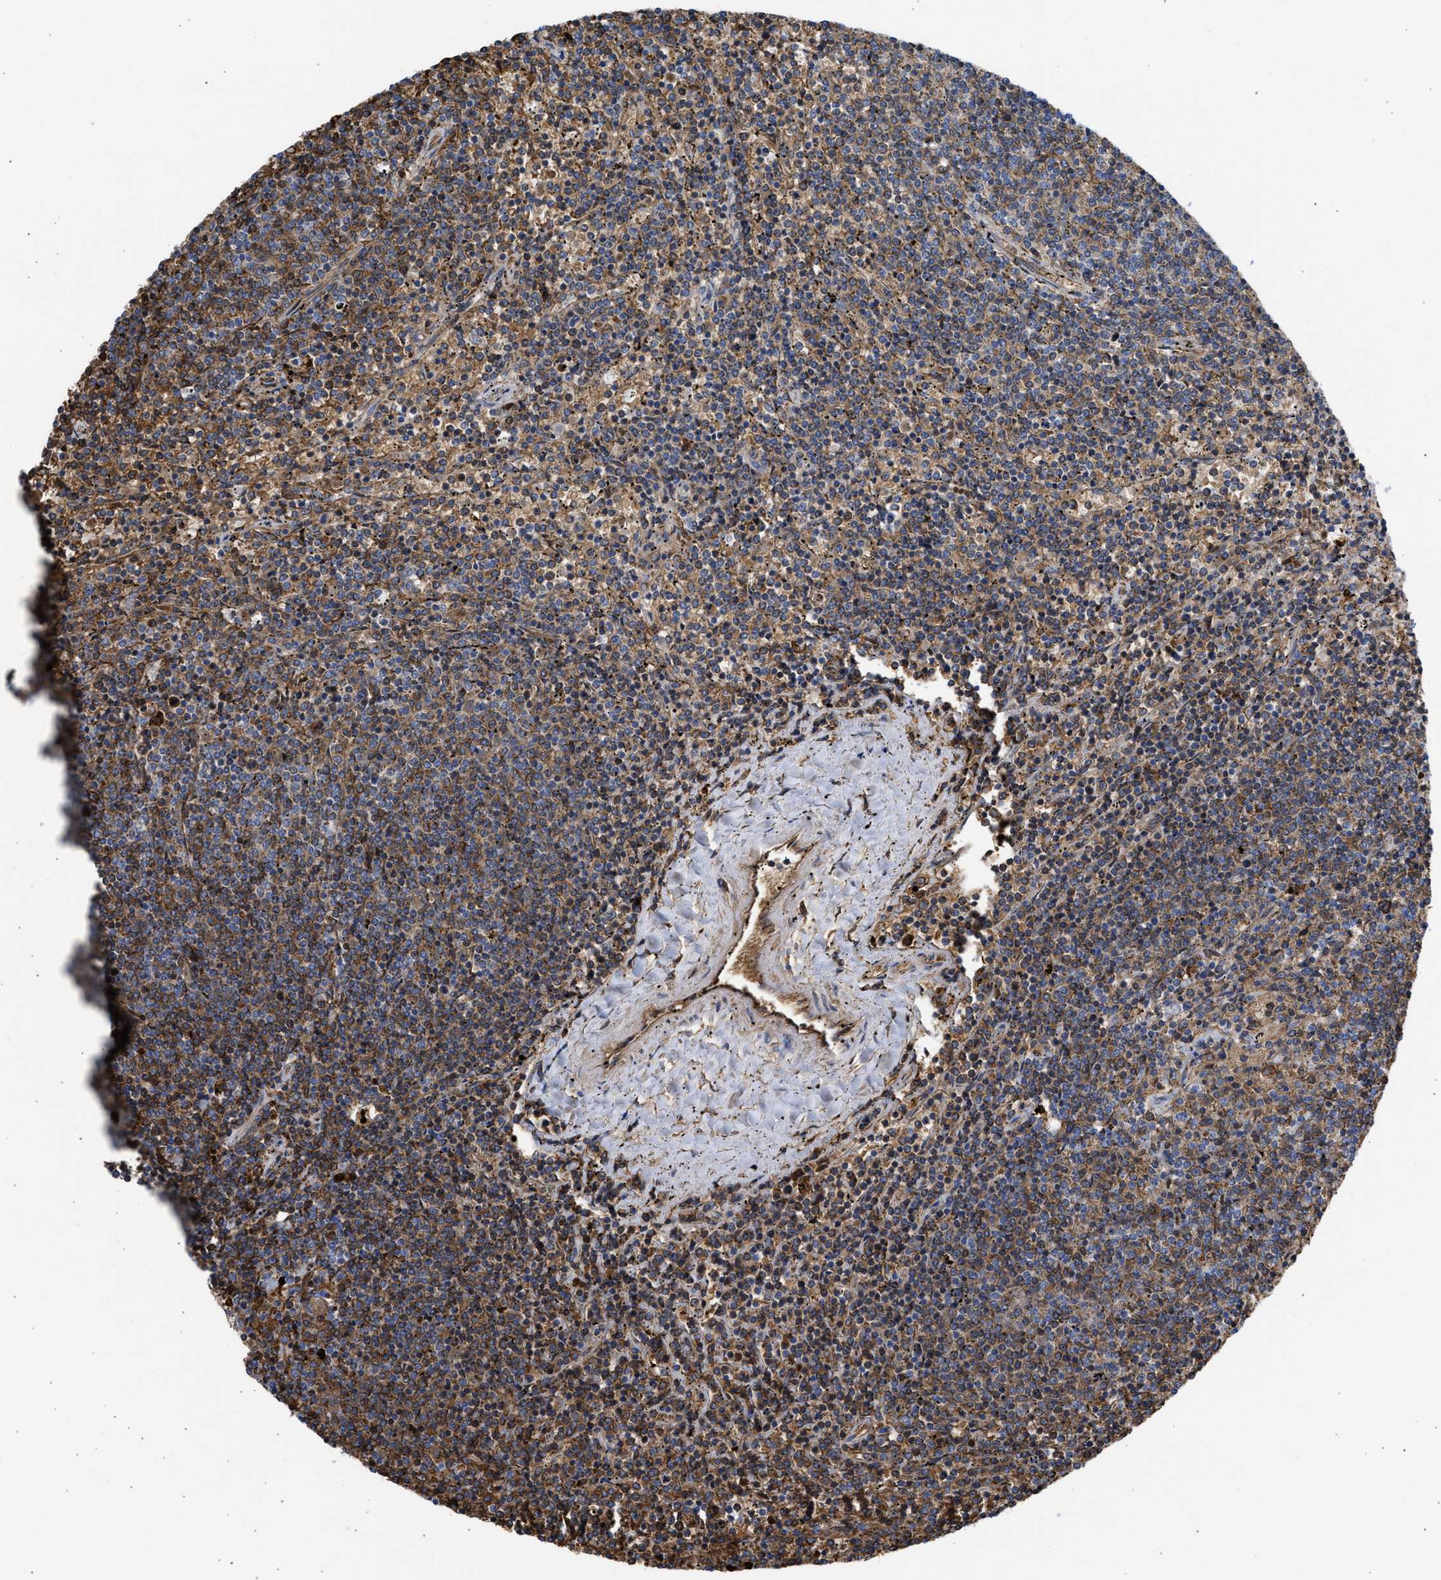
{"staining": {"intensity": "moderate", "quantity": ">75%", "location": "cytoplasmic/membranous"}, "tissue": "lymphoma", "cell_type": "Tumor cells", "image_type": "cancer", "snomed": [{"axis": "morphology", "description": "Malignant lymphoma, non-Hodgkin's type, Low grade"}, {"axis": "topography", "description": "Spleen"}], "caption": "DAB immunohistochemical staining of lymphoma displays moderate cytoplasmic/membranous protein staining in about >75% of tumor cells.", "gene": "BTG3", "patient": {"sex": "female", "age": 50}}